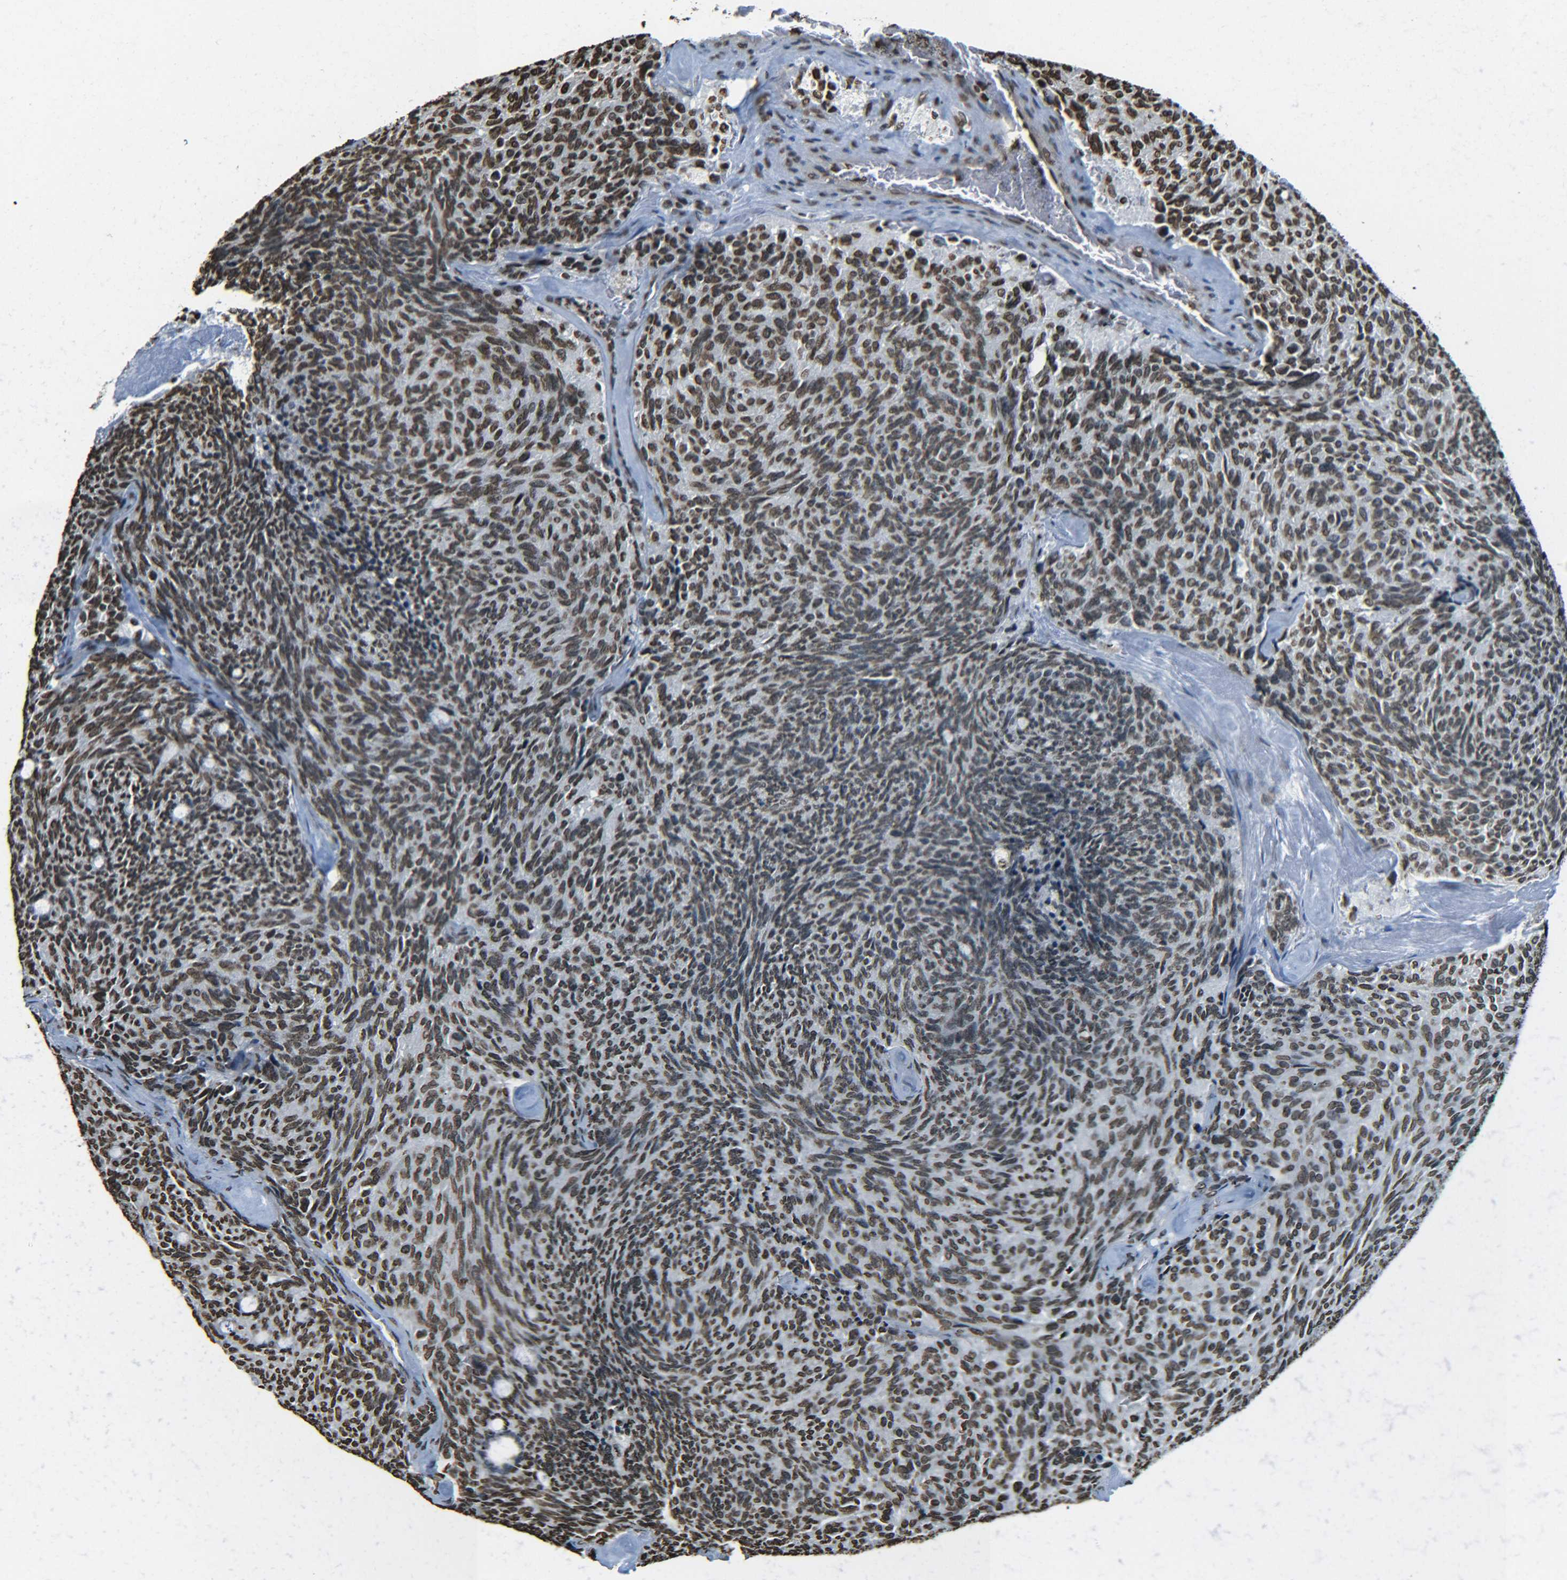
{"staining": {"intensity": "moderate", "quantity": ">75%", "location": "nuclear"}, "tissue": "carcinoid", "cell_type": "Tumor cells", "image_type": "cancer", "snomed": [{"axis": "morphology", "description": "Carcinoid, malignant, NOS"}, {"axis": "topography", "description": "Pancreas"}], "caption": "Carcinoid (malignant) was stained to show a protein in brown. There is medium levels of moderate nuclear staining in about >75% of tumor cells.", "gene": "H4C16", "patient": {"sex": "female", "age": 54}}